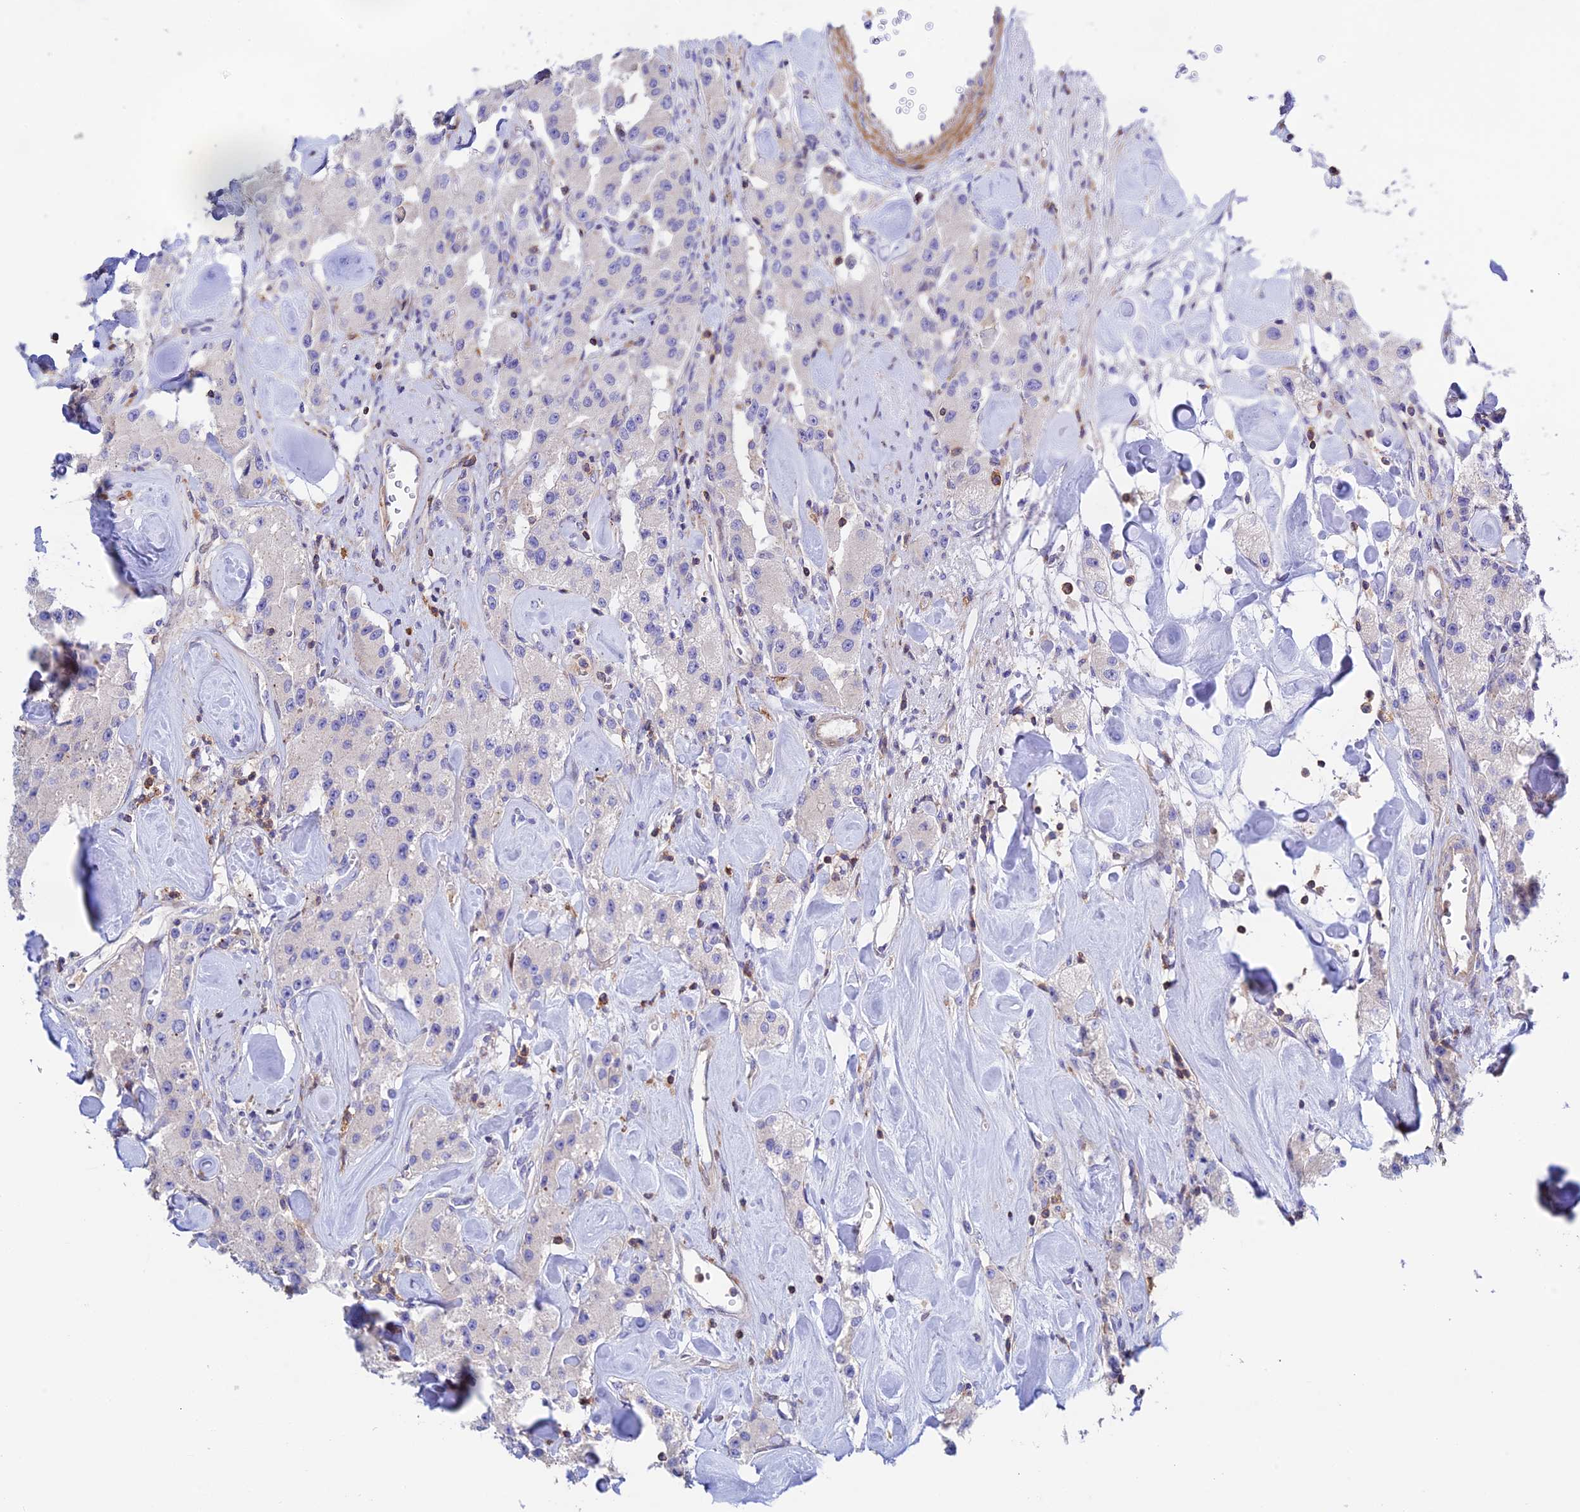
{"staining": {"intensity": "negative", "quantity": "none", "location": "none"}, "tissue": "carcinoid", "cell_type": "Tumor cells", "image_type": "cancer", "snomed": [{"axis": "morphology", "description": "Carcinoid, malignant, NOS"}, {"axis": "topography", "description": "Pancreas"}], "caption": "The image reveals no staining of tumor cells in carcinoid (malignant).", "gene": "PRIM1", "patient": {"sex": "male", "age": 41}}